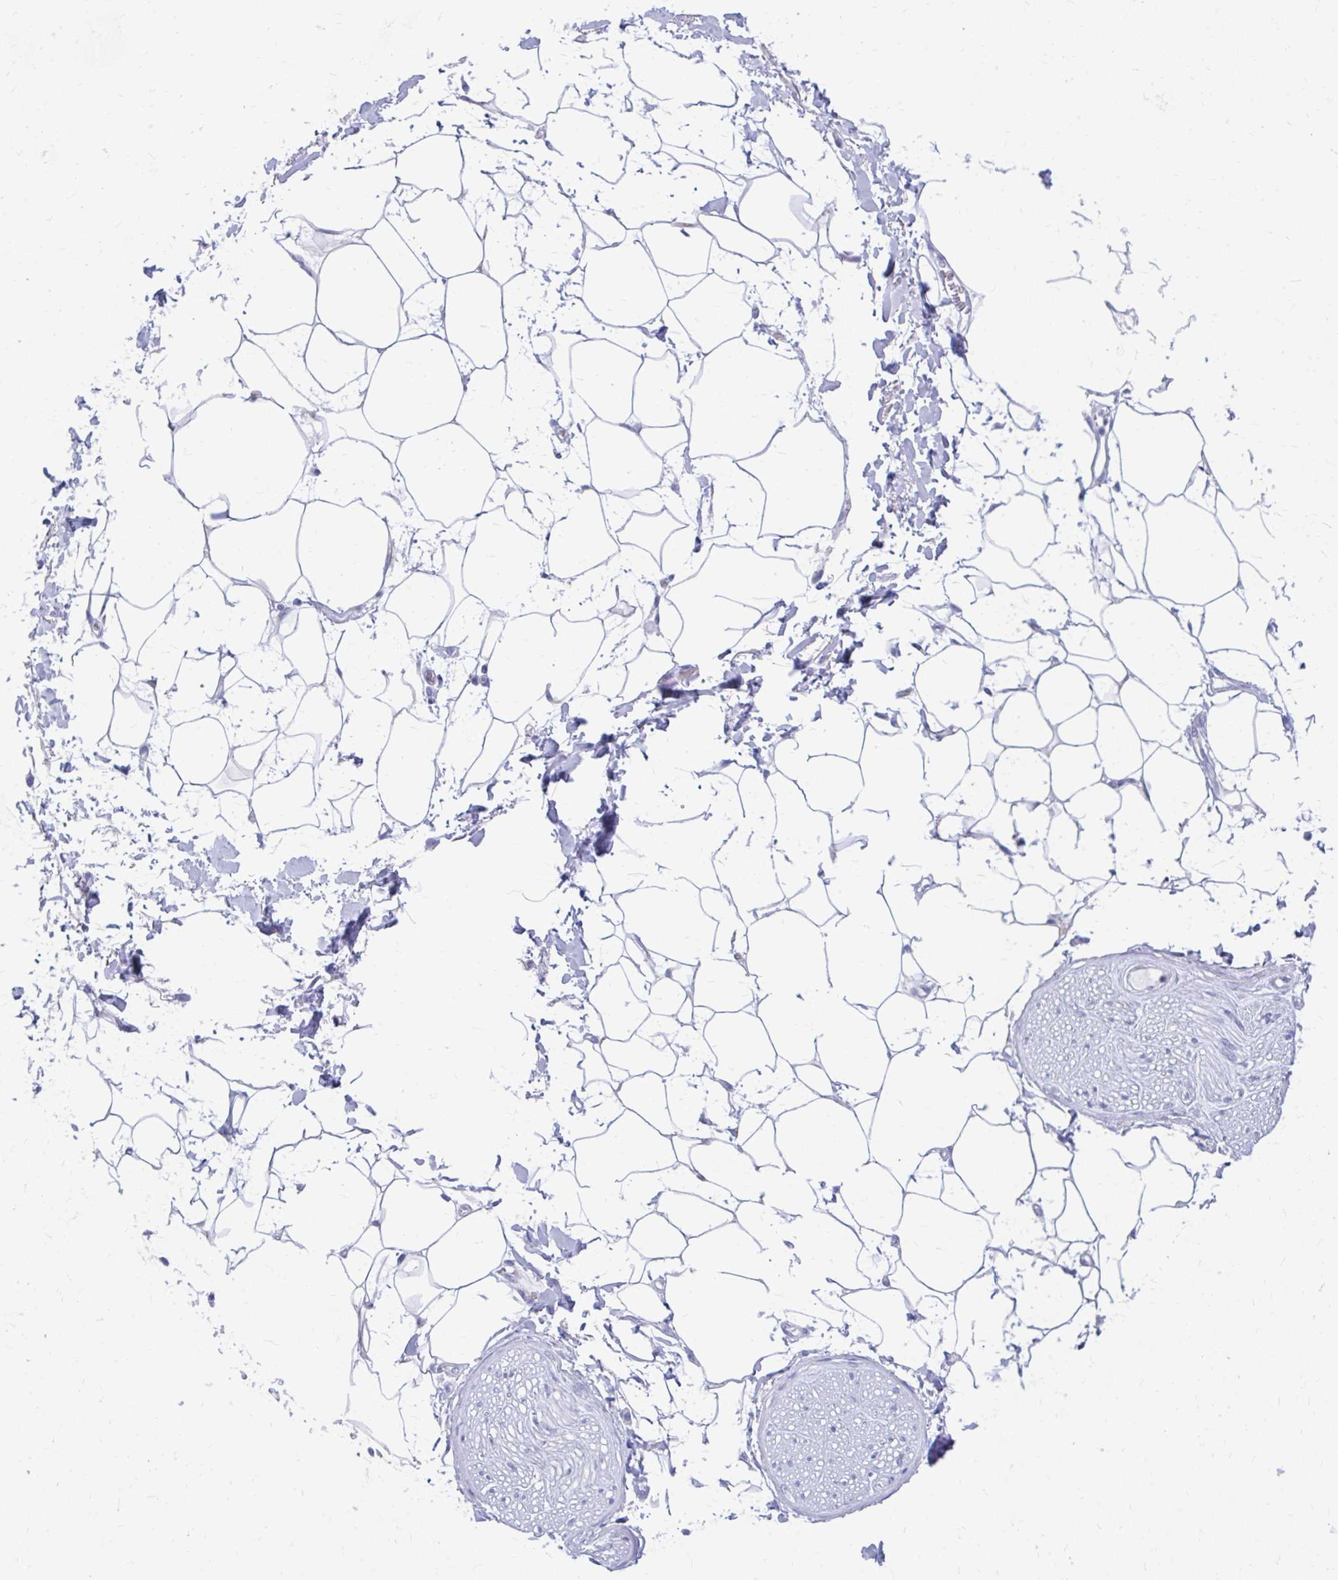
{"staining": {"intensity": "negative", "quantity": "none", "location": "none"}, "tissue": "adipose tissue", "cell_type": "Adipocytes", "image_type": "normal", "snomed": [{"axis": "morphology", "description": "Normal tissue, NOS"}, {"axis": "topography", "description": "Vagina"}, {"axis": "topography", "description": "Peripheral nerve tissue"}], "caption": "DAB immunohistochemical staining of normal human adipose tissue exhibits no significant positivity in adipocytes.", "gene": "RADIL", "patient": {"sex": "female", "age": 71}}